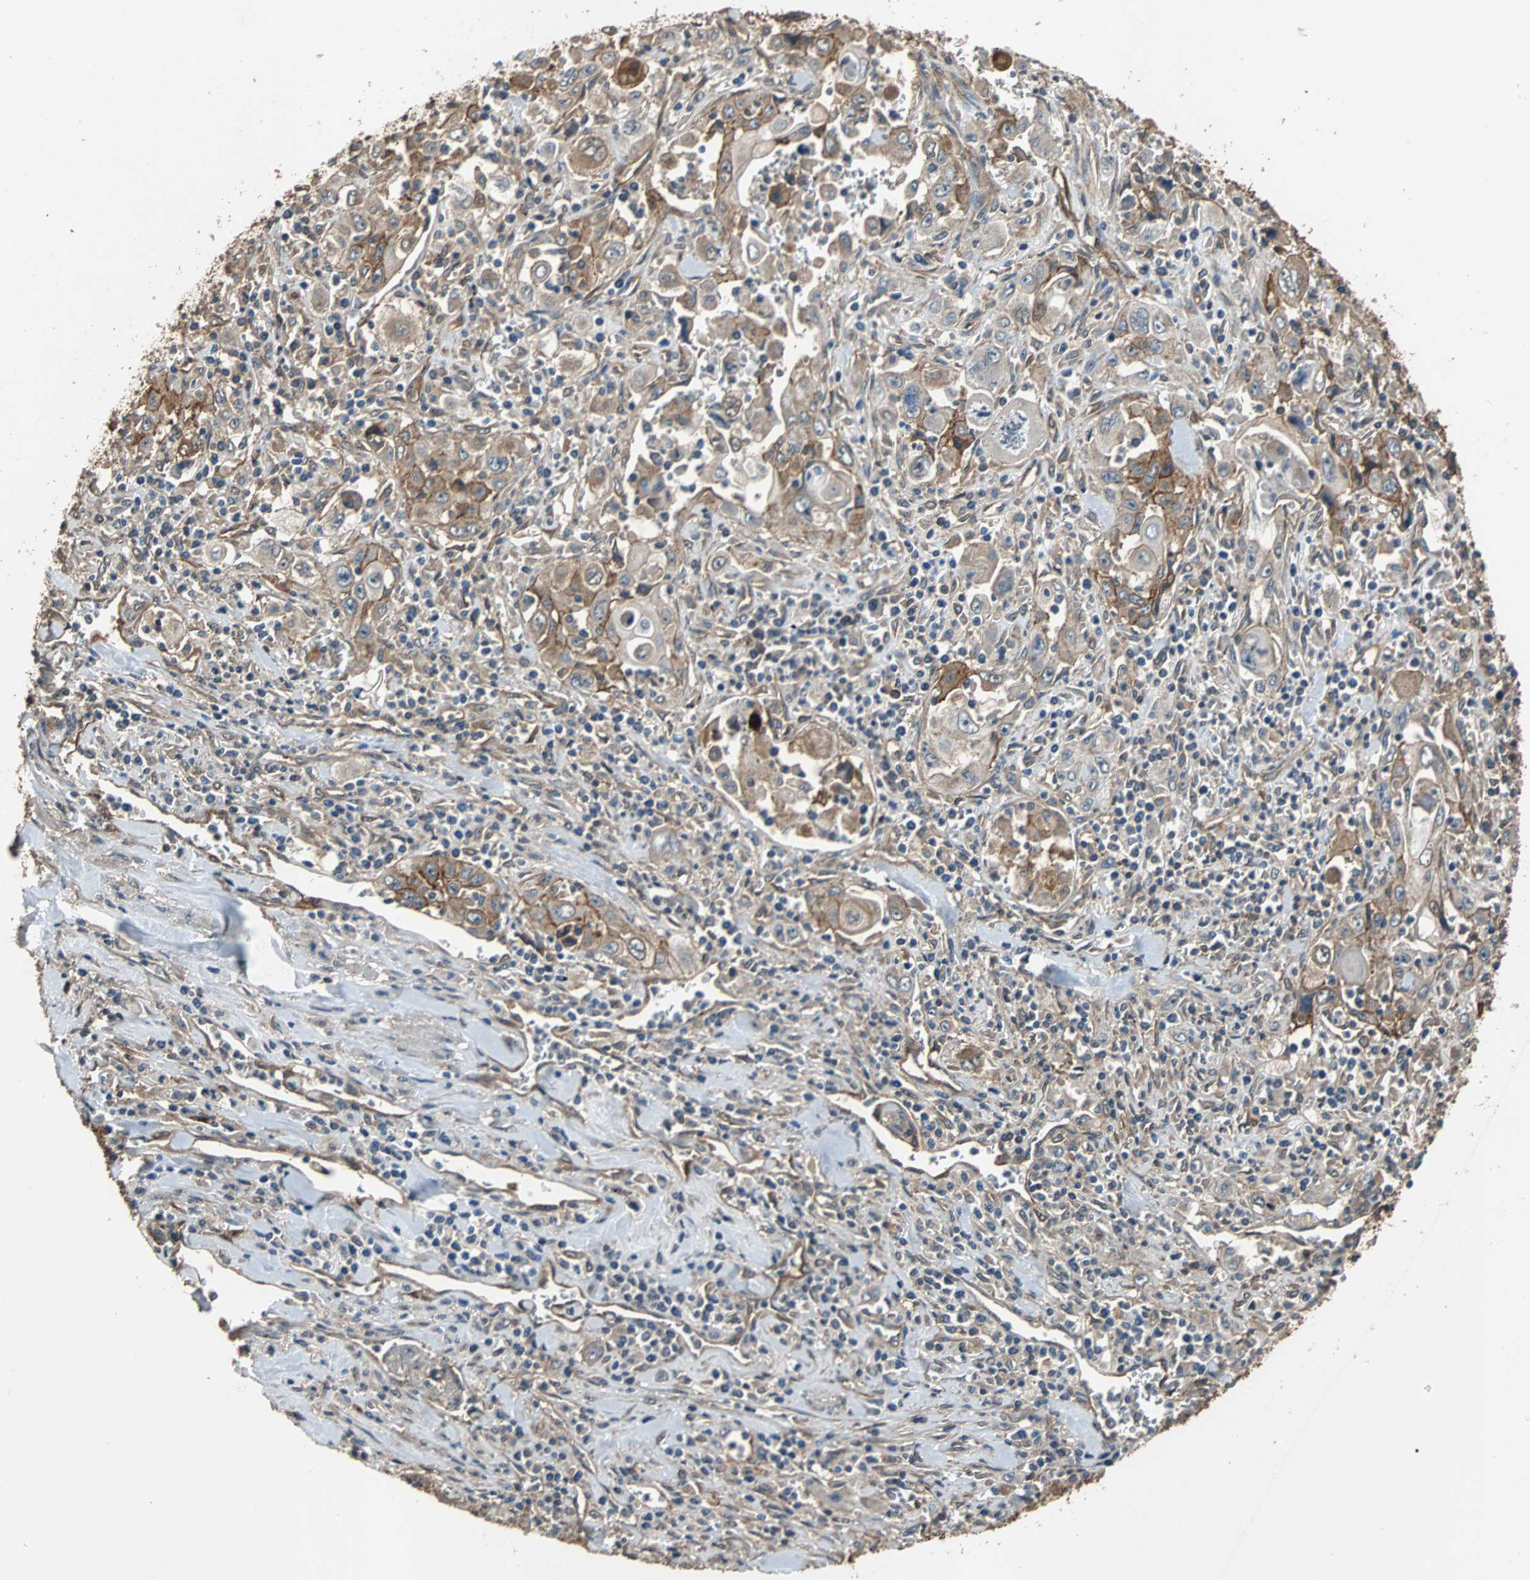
{"staining": {"intensity": "strong", "quantity": "25%-75%", "location": "cytoplasmic/membranous"}, "tissue": "pancreatic cancer", "cell_type": "Tumor cells", "image_type": "cancer", "snomed": [{"axis": "morphology", "description": "Adenocarcinoma, NOS"}, {"axis": "topography", "description": "Pancreas"}], "caption": "Pancreatic adenocarcinoma stained for a protein (brown) reveals strong cytoplasmic/membranous positive staining in about 25%-75% of tumor cells.", "gene": "NDRG1", "patient": {"sex": "male", "age": 70}}